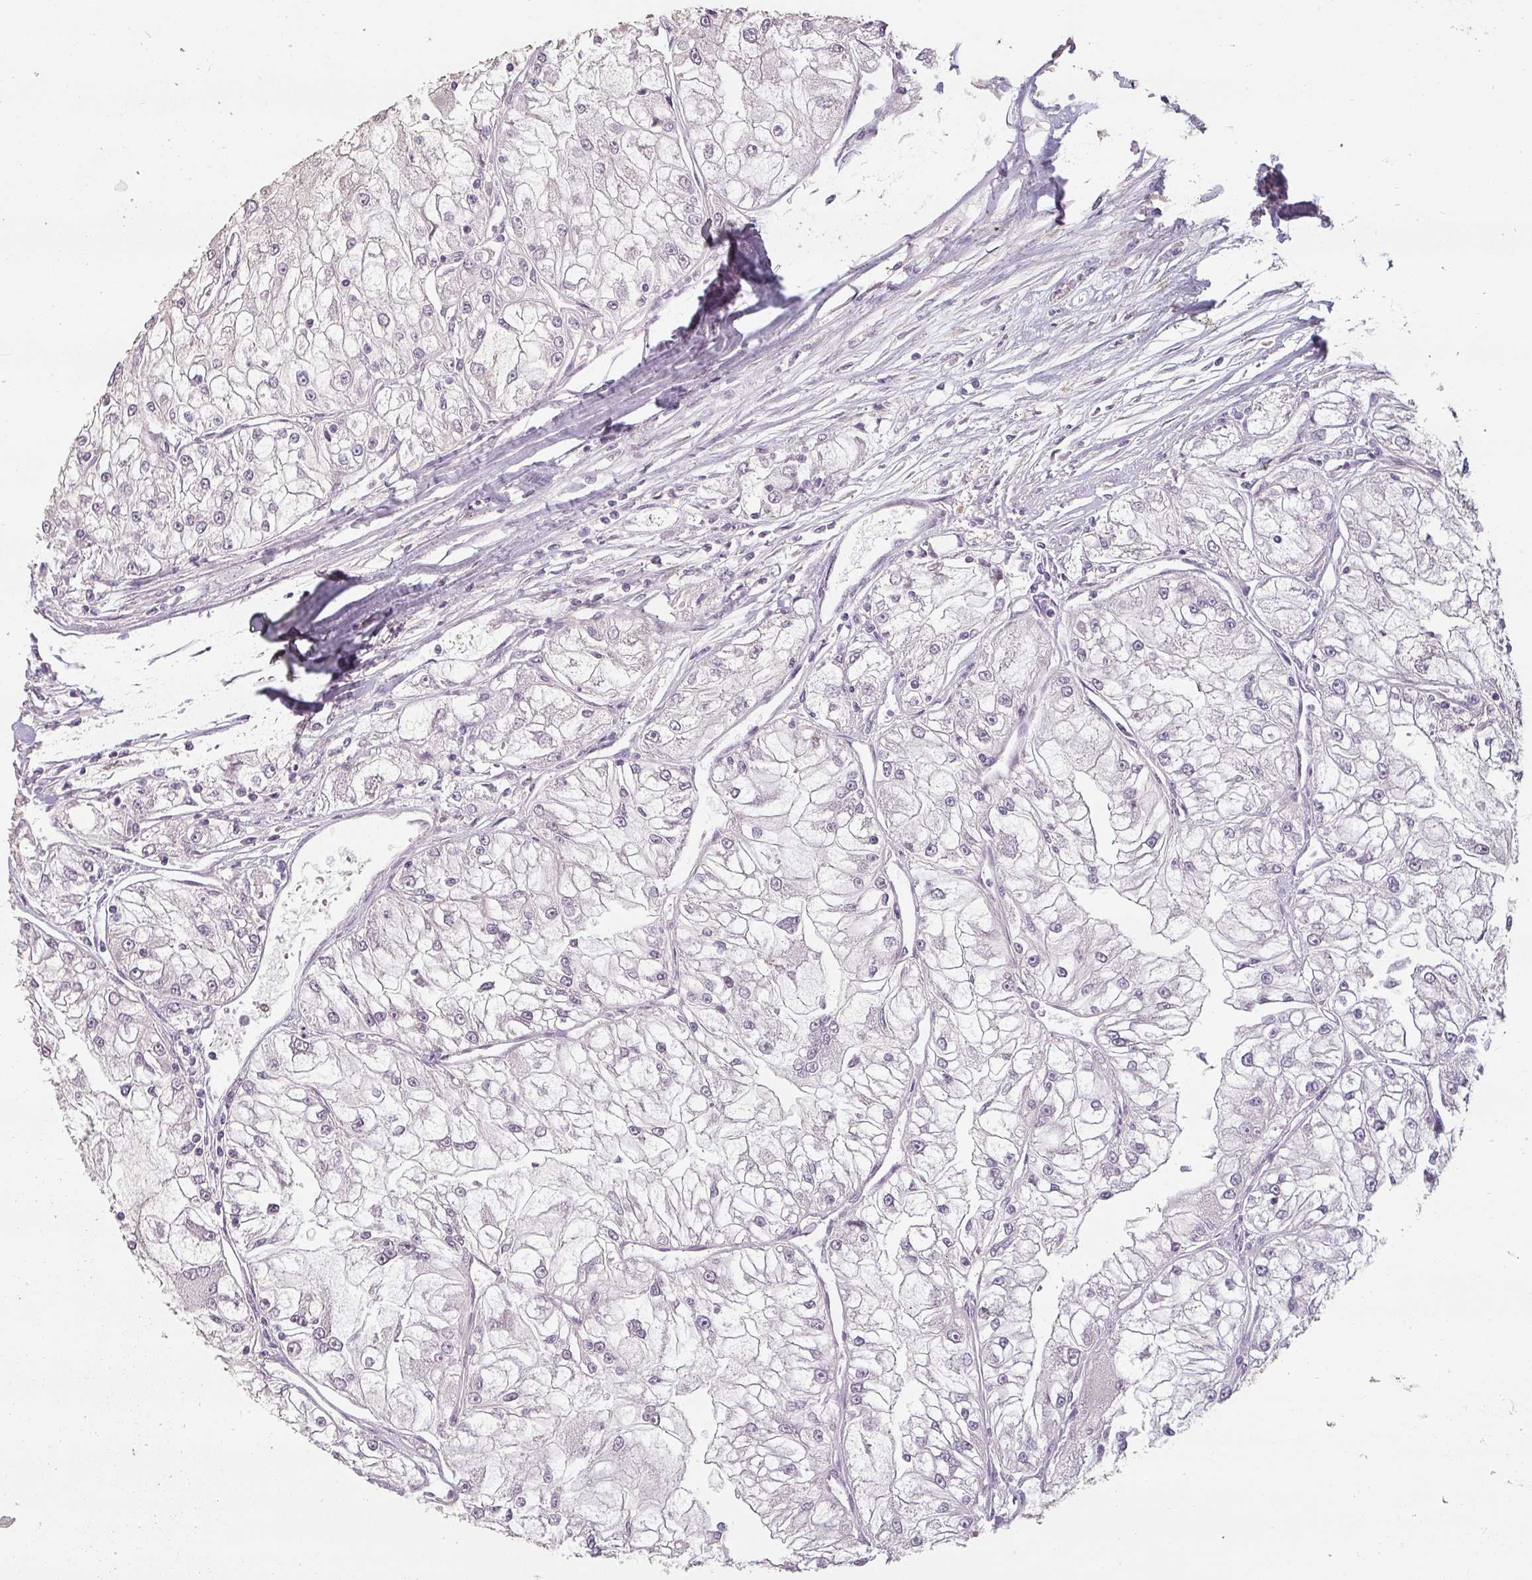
{"staining": {"intensity": "negative", "quantity": "none", "location": "none"}, "tissue": "renal cancer", "cell_type": "Tumor cells", "image_type": "cancer", "snomed": [{"axis": "morphology", "description": "Adenocarcinoma, NOS"}, {"axis": "topography", "description": "Kidney"}], "caption": "Tumor cells are negative for brown protein staining in renal cancer.", "gene": "LYPLA1", "patient": {"sex": "female", "age": 72}}